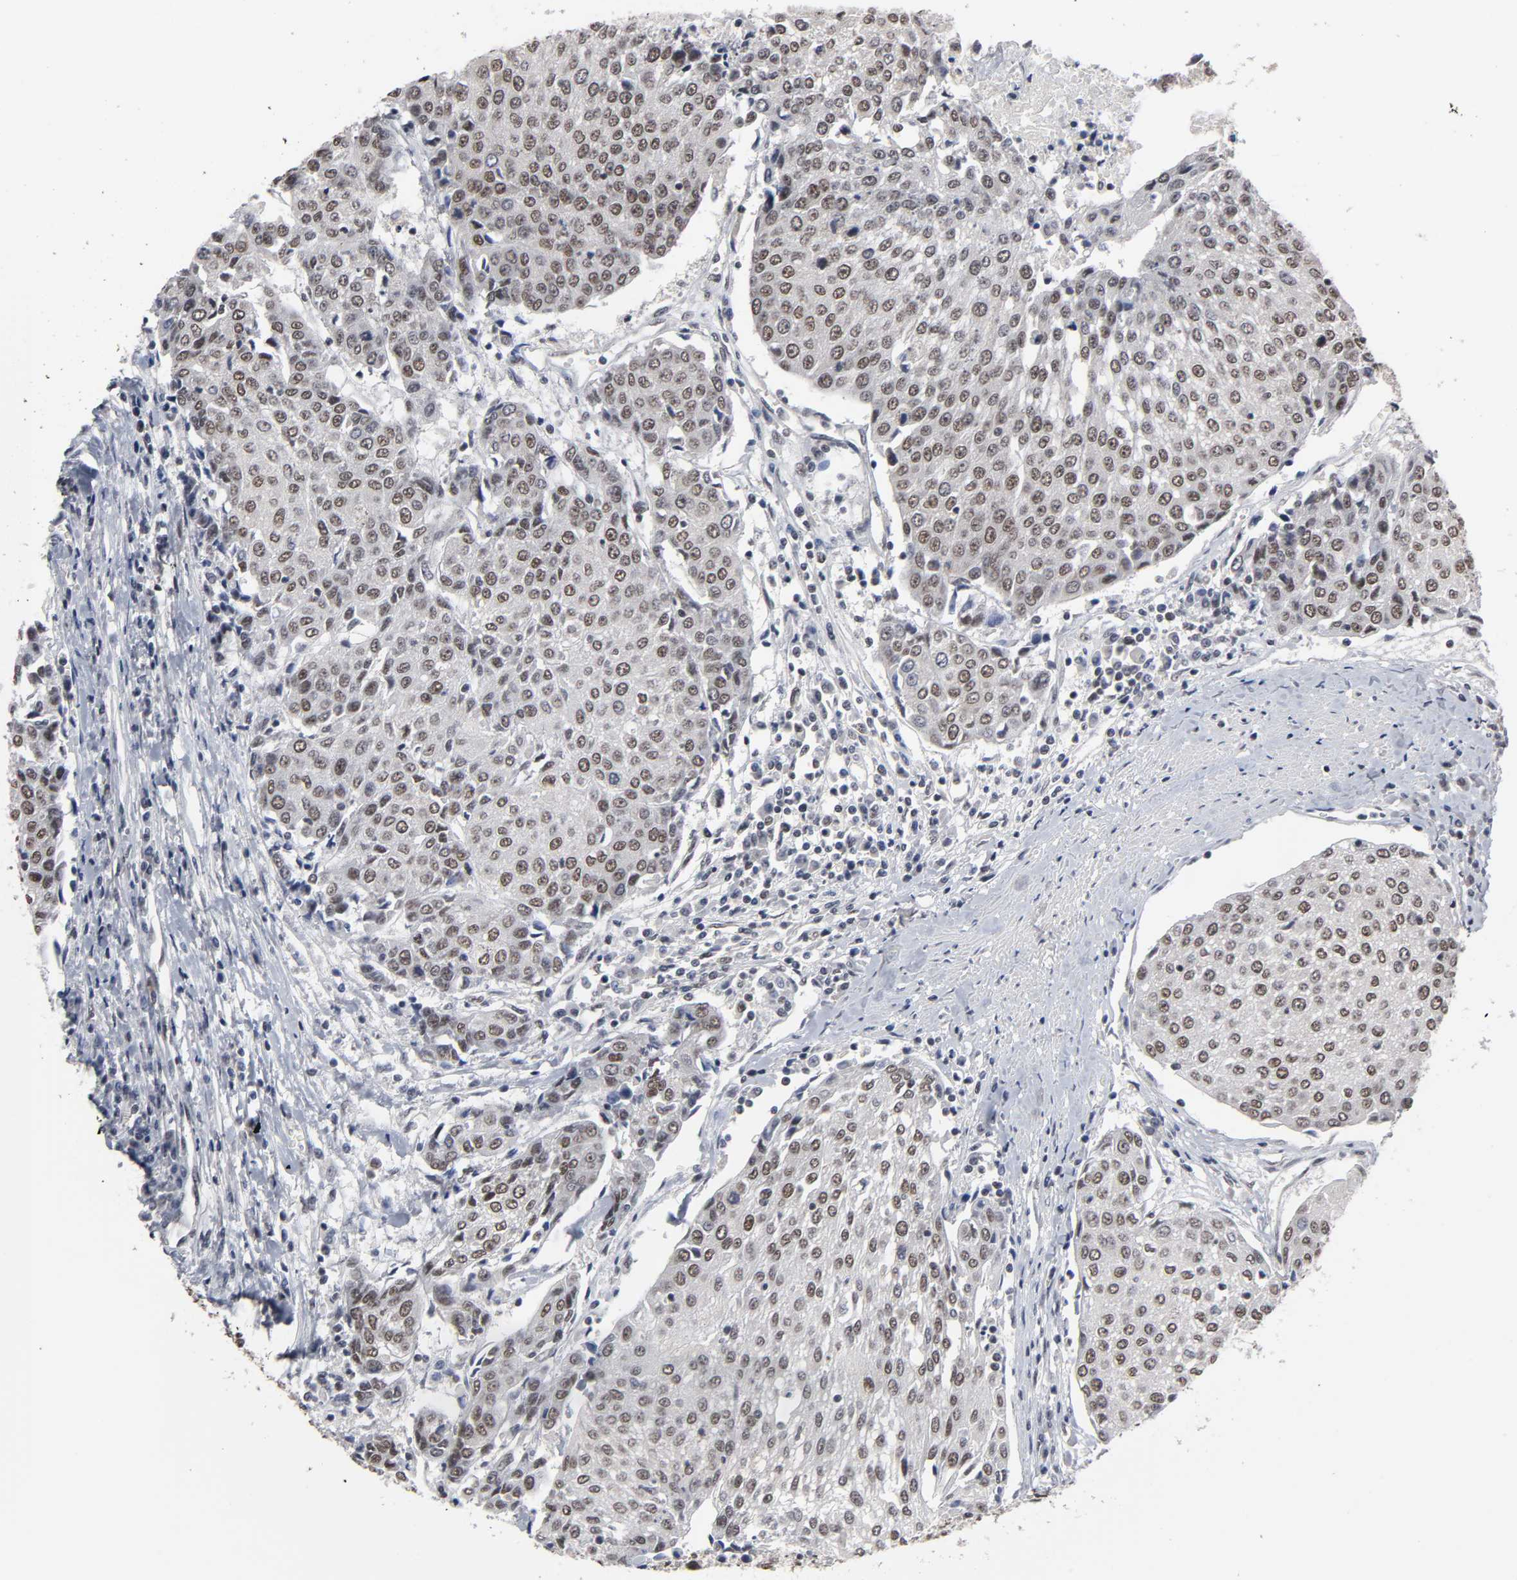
{"staining": {"intensity": "moderate", "quantity": ">75%", "location": "nuclear"}, "tissue": "urothelial cancer", "cell_type": "Tumor cells", "image_type": "cancer", "snomed": [{"axis": "morphology", "description": "Urothelial carcinoma, High grade"}, {"axis": "topography", "description": "Urinary bladder"}], "caption": "Protein staining of urothelial carcinoma (high-grade) tissue exhibits moderate nuclear staining in approximately >75% of tumor cells. The protein of interest is shown in brown color, while the nuclei are stained blue.", "gene": "TRIM33", "patient": {"sex": "female", "age": 85}}